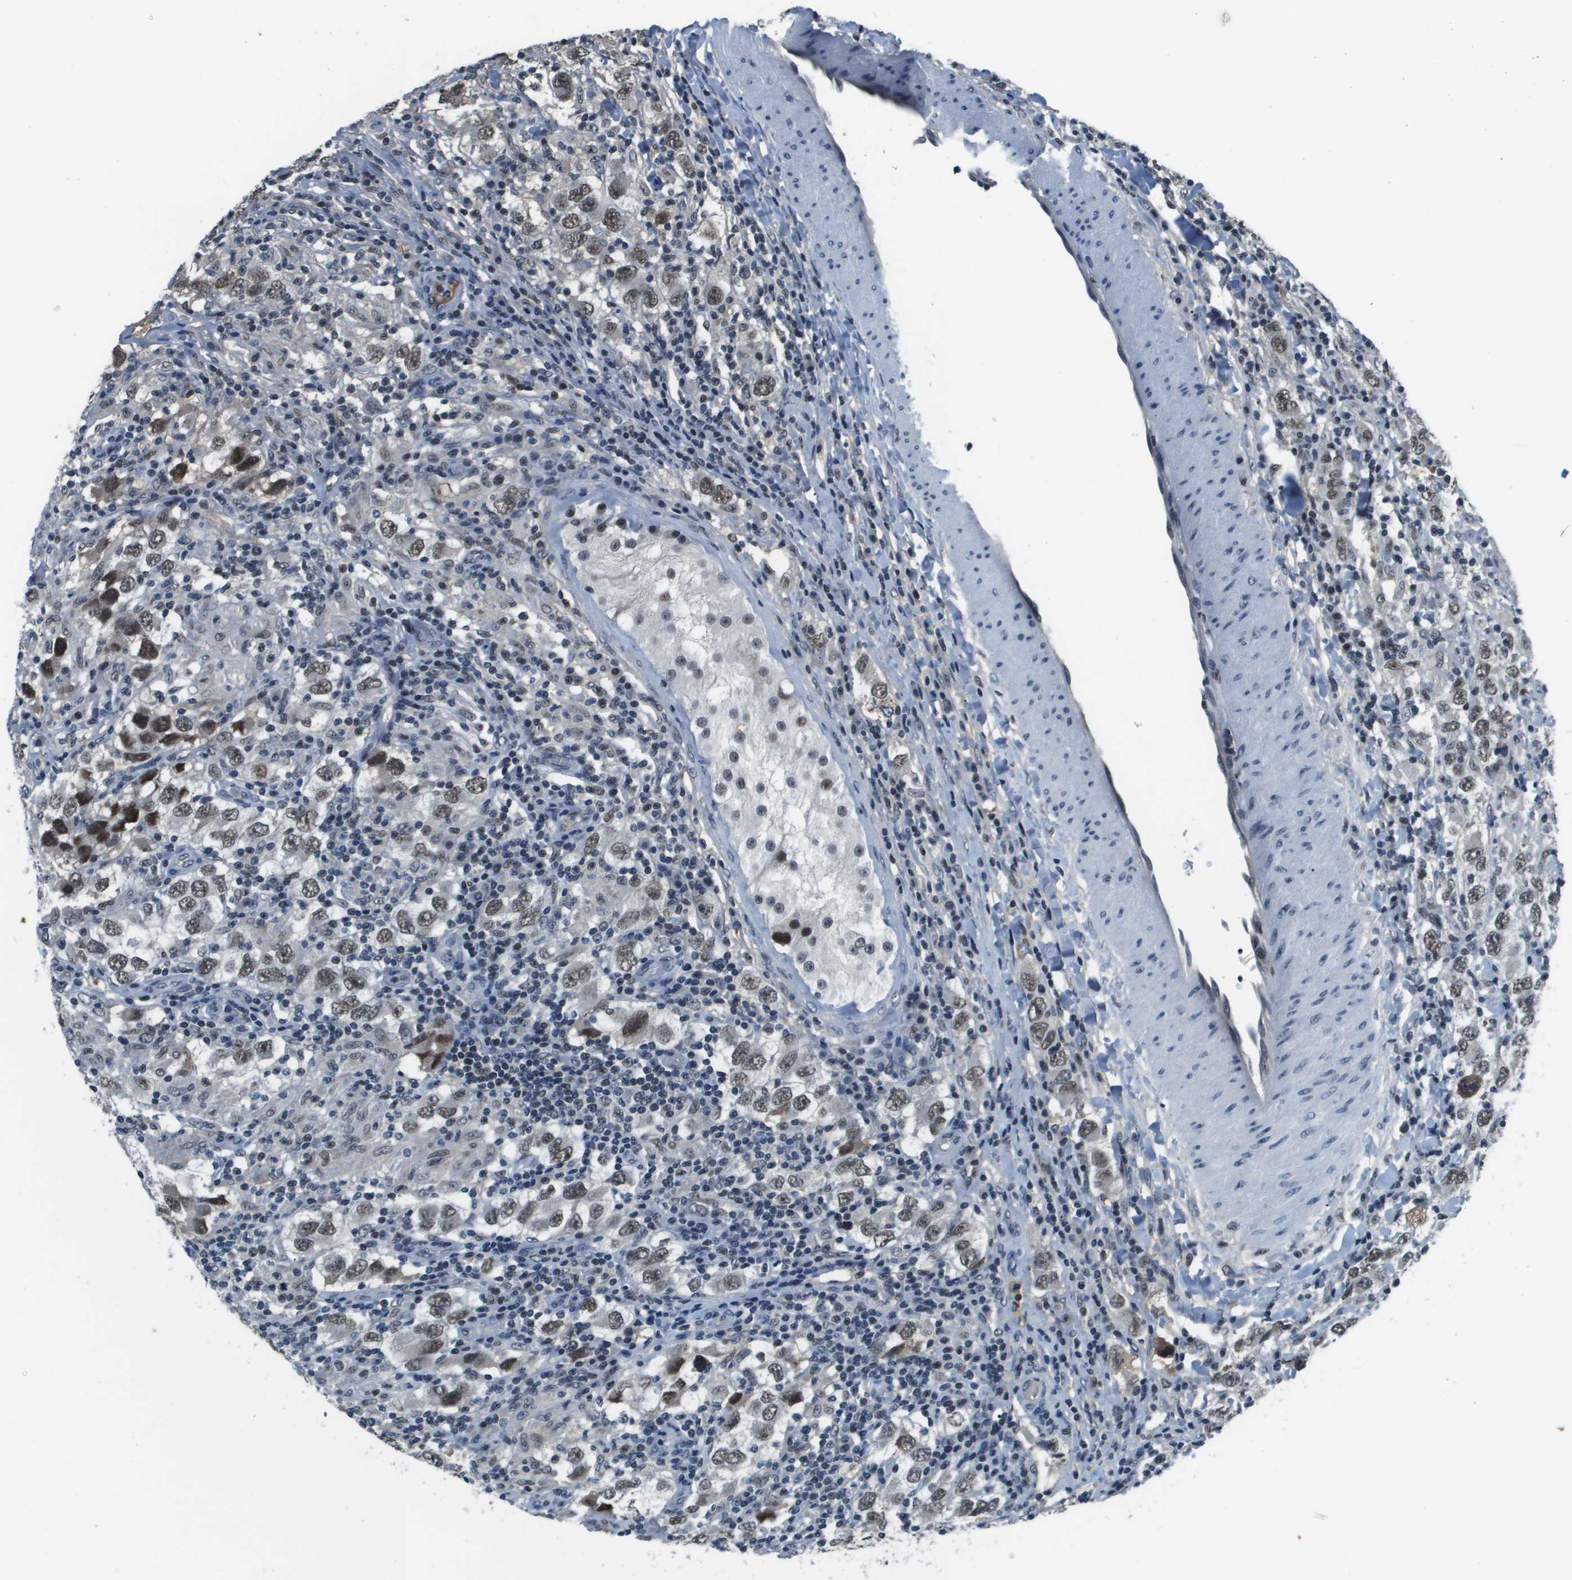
{"staining": {"intensity": "moderate", "quantity": ">75%", "location": "nuclear"}, "tissue": "testis cancer", "cell_type": "Tumor cells", "image_type": "cancer", "snomed": [{"axis": "morphology", "description": "Carcinoma, Embryonal, NOS"}, {"axis": "topography", "description": "Testis"}], "caption": "Testis embryonal carcinoma tissue reveals moderate nuclear staining in approximately >75% of tumor cells, visualized by immunohistochemistry.", "gene": "THRAP3", "patient": {"sex": "male", "age": 21}}